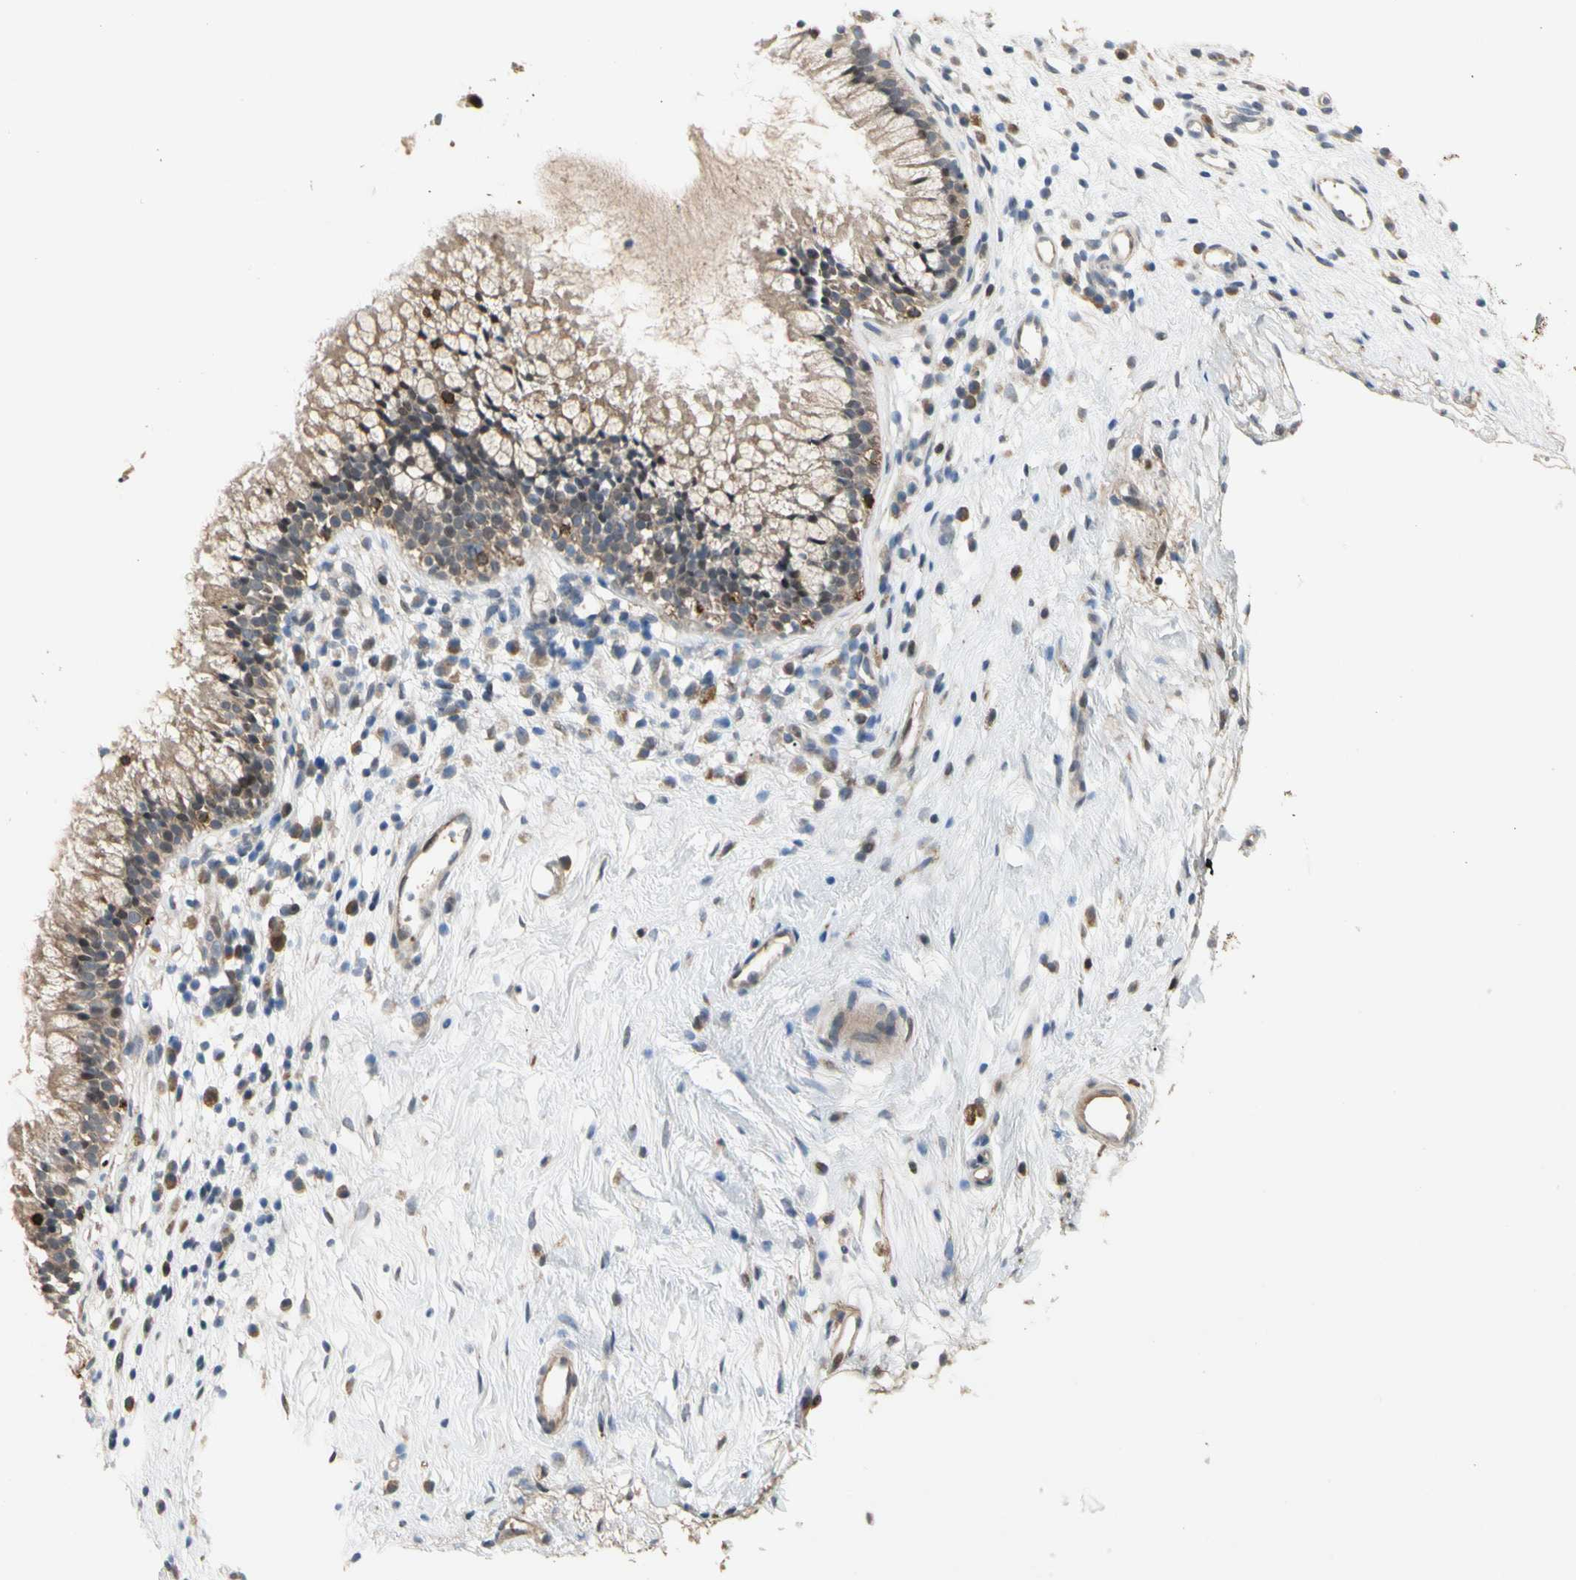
{"staining": {"intensity": "weak", "quantity": ">75%", "location": "cytoplasmic/membranous"}, "tissue": "nasopharynx", "cell_type": "Respiratory epithelial cells", "image_type": "normal", "snomed": [{"axis": "morphology", "description": "Normal tissue, NOS"}, {"axis": "topography", "description": "Nasopharynx"}], "caption": "High-power microscopy captured an IHC histopathology image of normal nasopharynx, revealing weak cytoplasmic/membranous staining in about >75% of respiratory epithelial cells.", "gene": "ATG4C", "patient": {"sex": "male", "age": 21}}